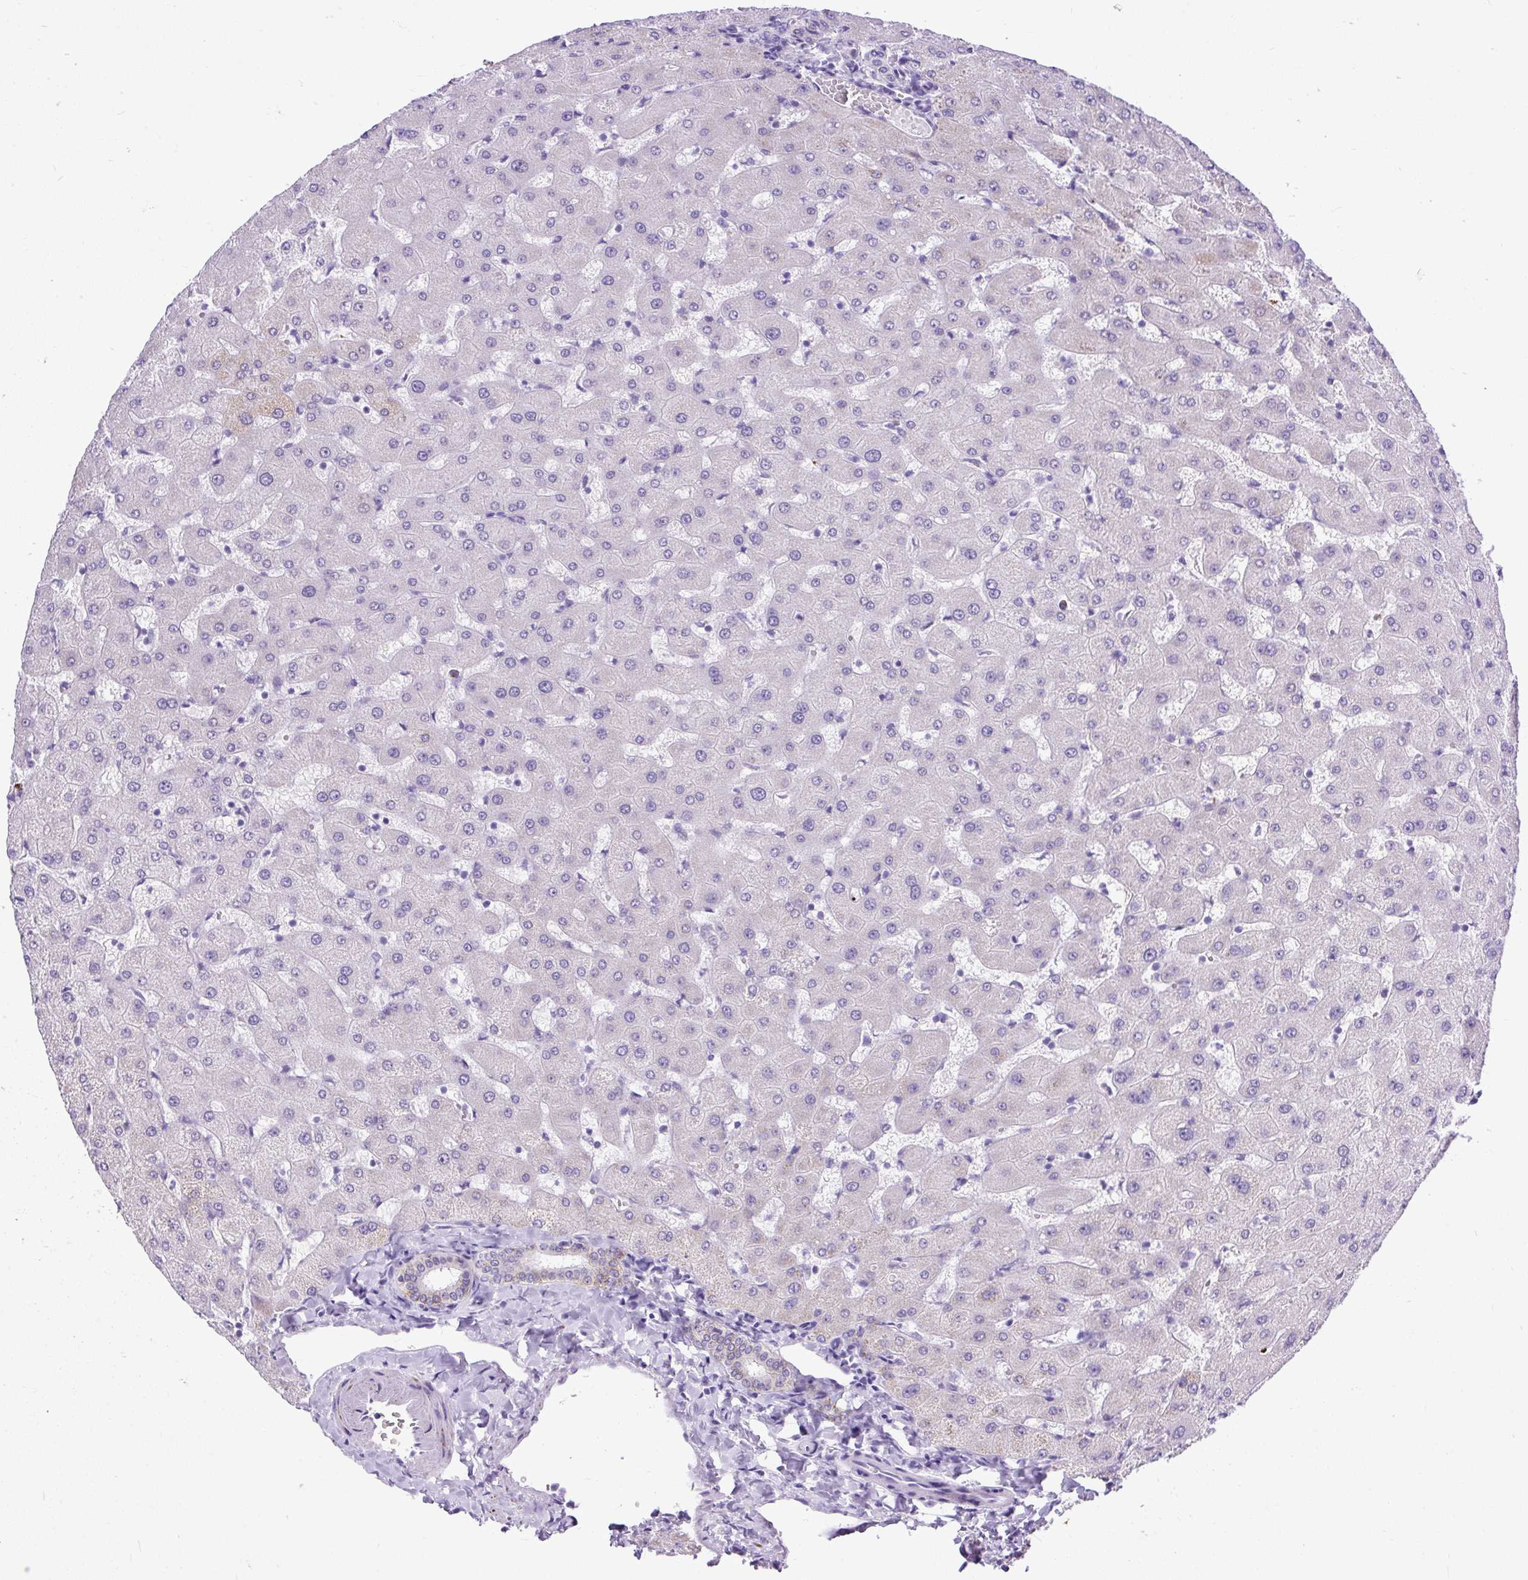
{"staining": {"intensity": "moderate", "quantity": "25%-75%", "location": "cytoplasmic/membranous"}, "tissue": "liver", "cell_type": "Cholangiocytes", "image_type": "normal", "snomed": [{"axis": "morphology", "description": "Normal tissue, NOS"}, {"axis": "topography", "description": "Liver"}], "caption": "Immunohistochemical staining of normal human liver demonstrates medium levels of moderate cytoplasmic/membranous expression in about 25%-75% of cholangiocytes. The protein of interest is stained brown, and the nuclei are stained in blue (DAB IHC with brightfield microscopy, high magnification).", "gene": "ZNF256", "patient": {"sex": "female", "age": 63}}